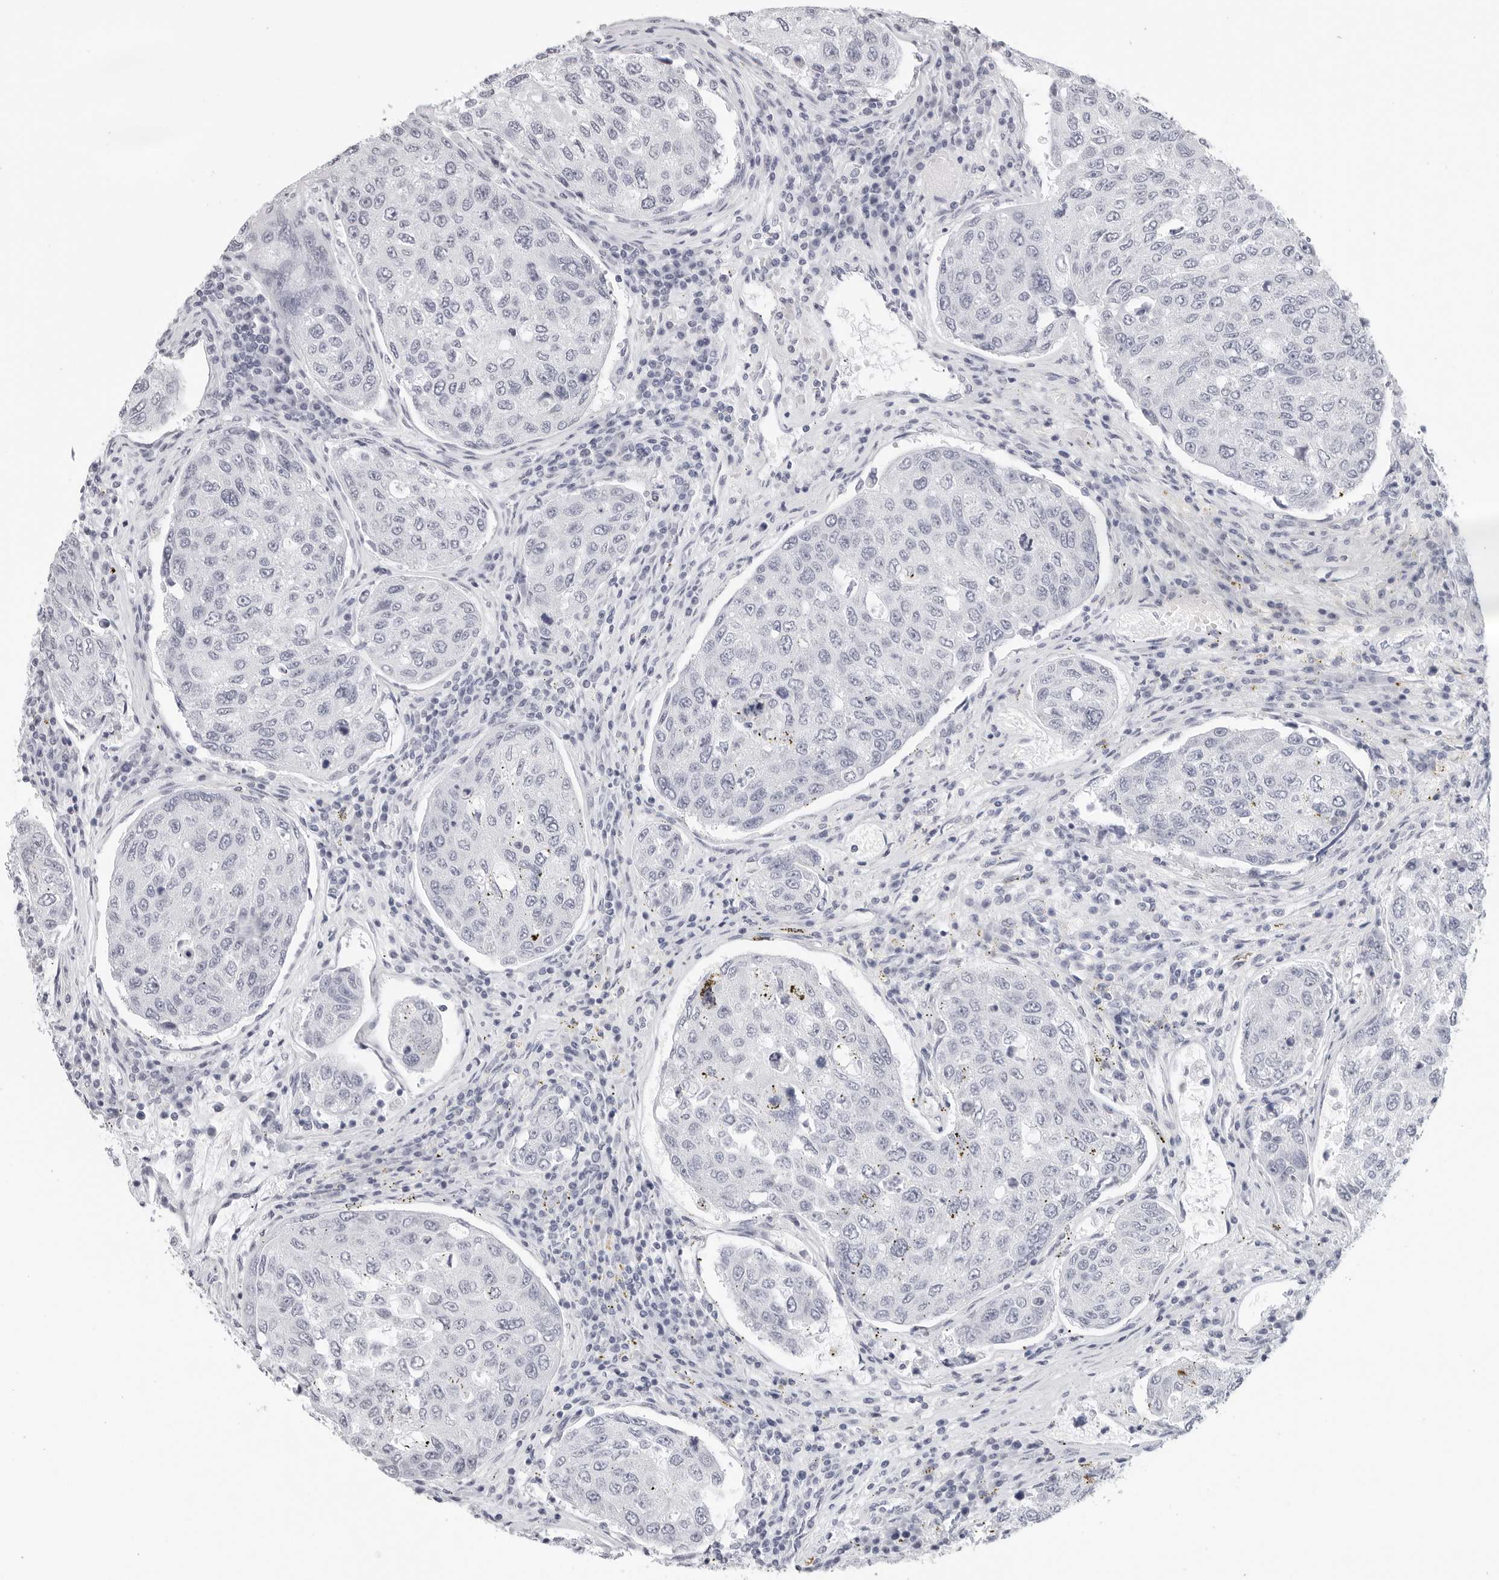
{"staining": {"intensity": "negative", "quantity": "none", "location": "none"}, "tissue": "urothelial cancer", "cell_type": "Tumor cells", "image_type": "cancer", "snomed": [{"axis": "morphology", "description": "Urothelial carcinoma, High grade"}, {"axis": "topography", "description": "Lymph node"}, {"axis": "topography", "description": "Urinary bladder"}], "caption": "The micrograph shows no significant staining in tumor cells of urothelial carcinoma (high-grade).", "gene": "AGMAT", "patient": {"sex": "male", "age": 51}}